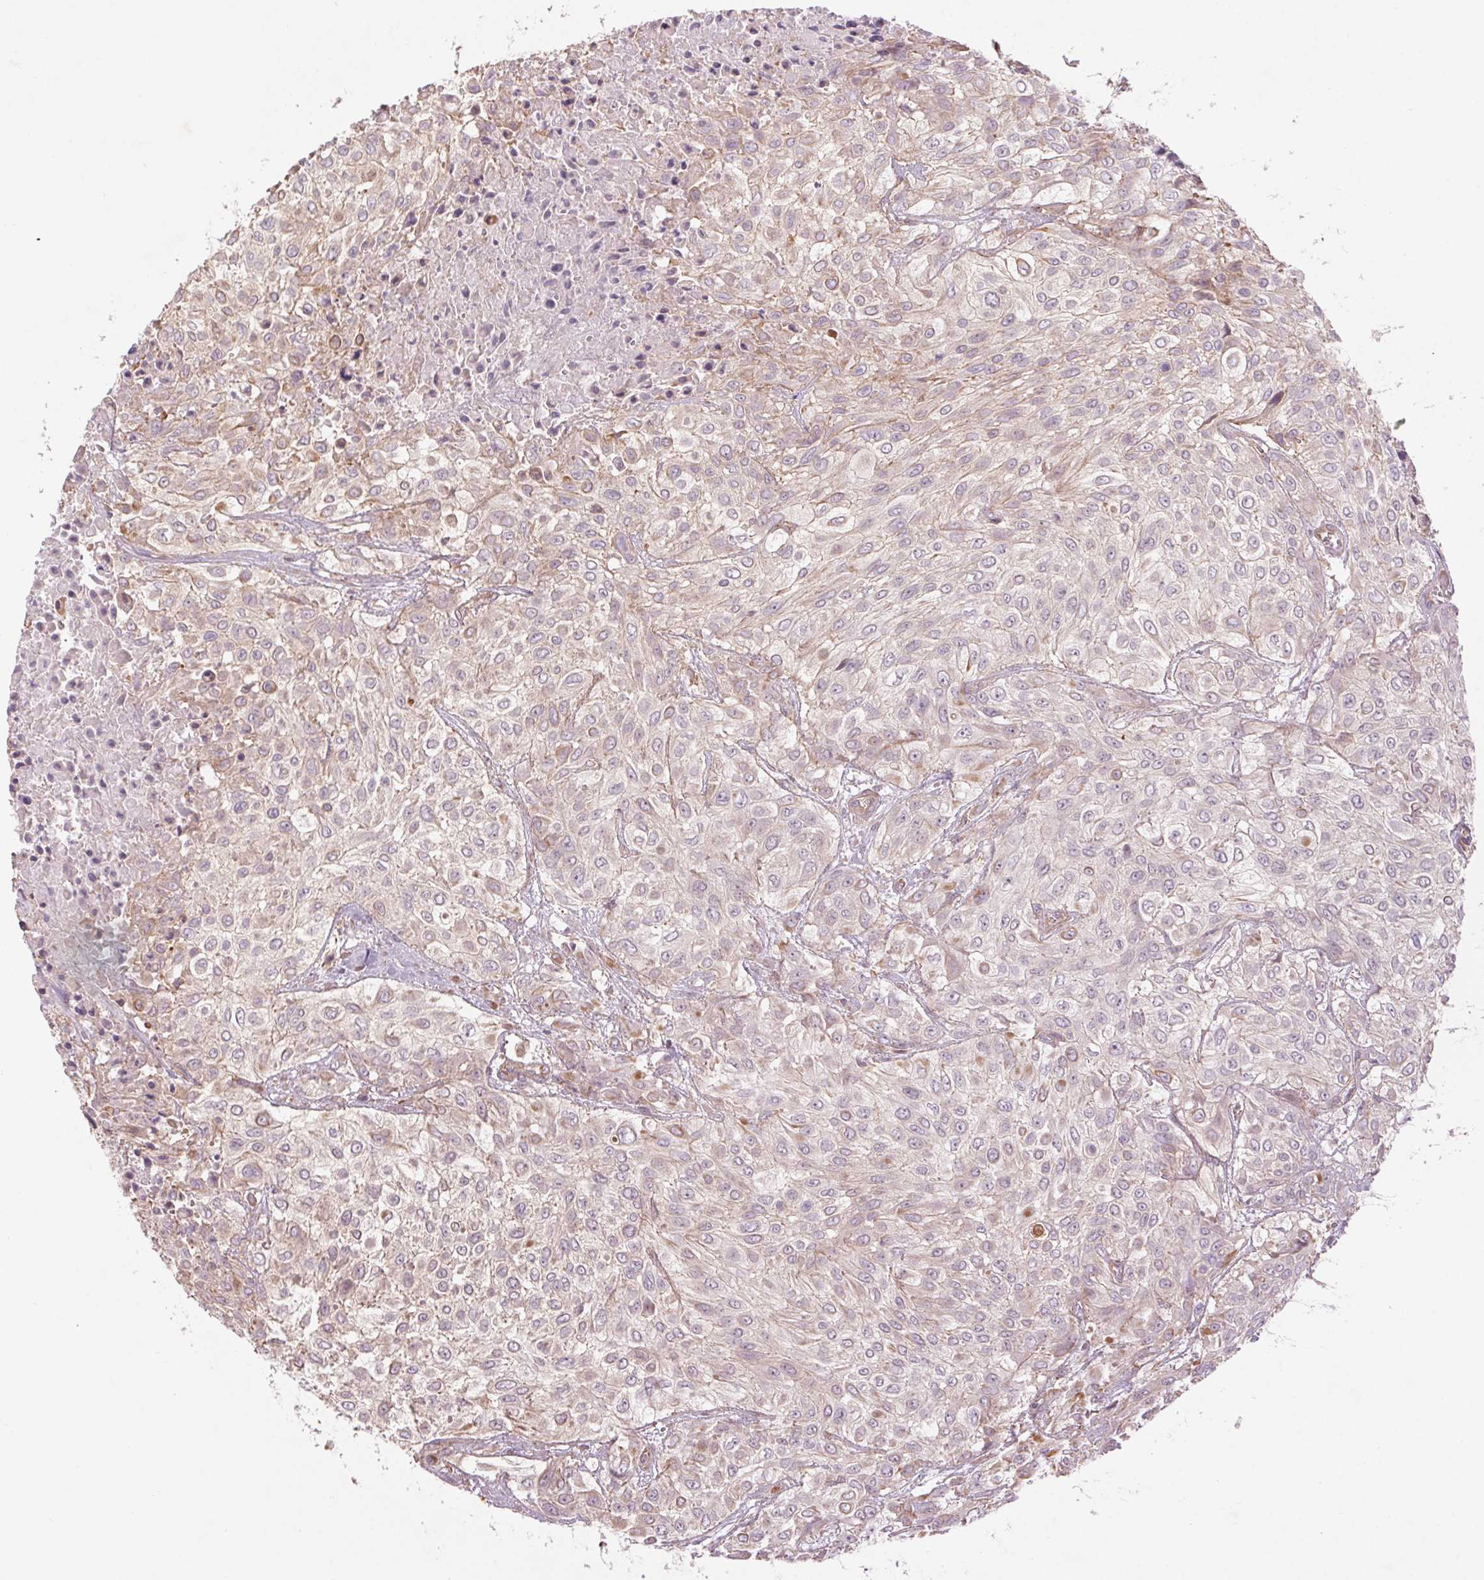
{"staining": {"intensity": "negative", "quantity": "none", "location": "none"}, "tissue": "urothelial cancer", "cell_type": "Tumor cells", "image_type": "cancer", "snomed": [{"axis": "morphology", "description": "Urothelial carcinoma, High grade"}, {"axis": "topography", "description": "Urinary bladder"}], "caption": "An image of human urothelial cancer is negative for staining in tumor cells. (DAB (3,3'-diaminobenzidine) immunohistochemistry visualized using brightfield microscopy, high magnification).", "gene": "CCSER1", "patient": {"sex": "male", "age": 57}}